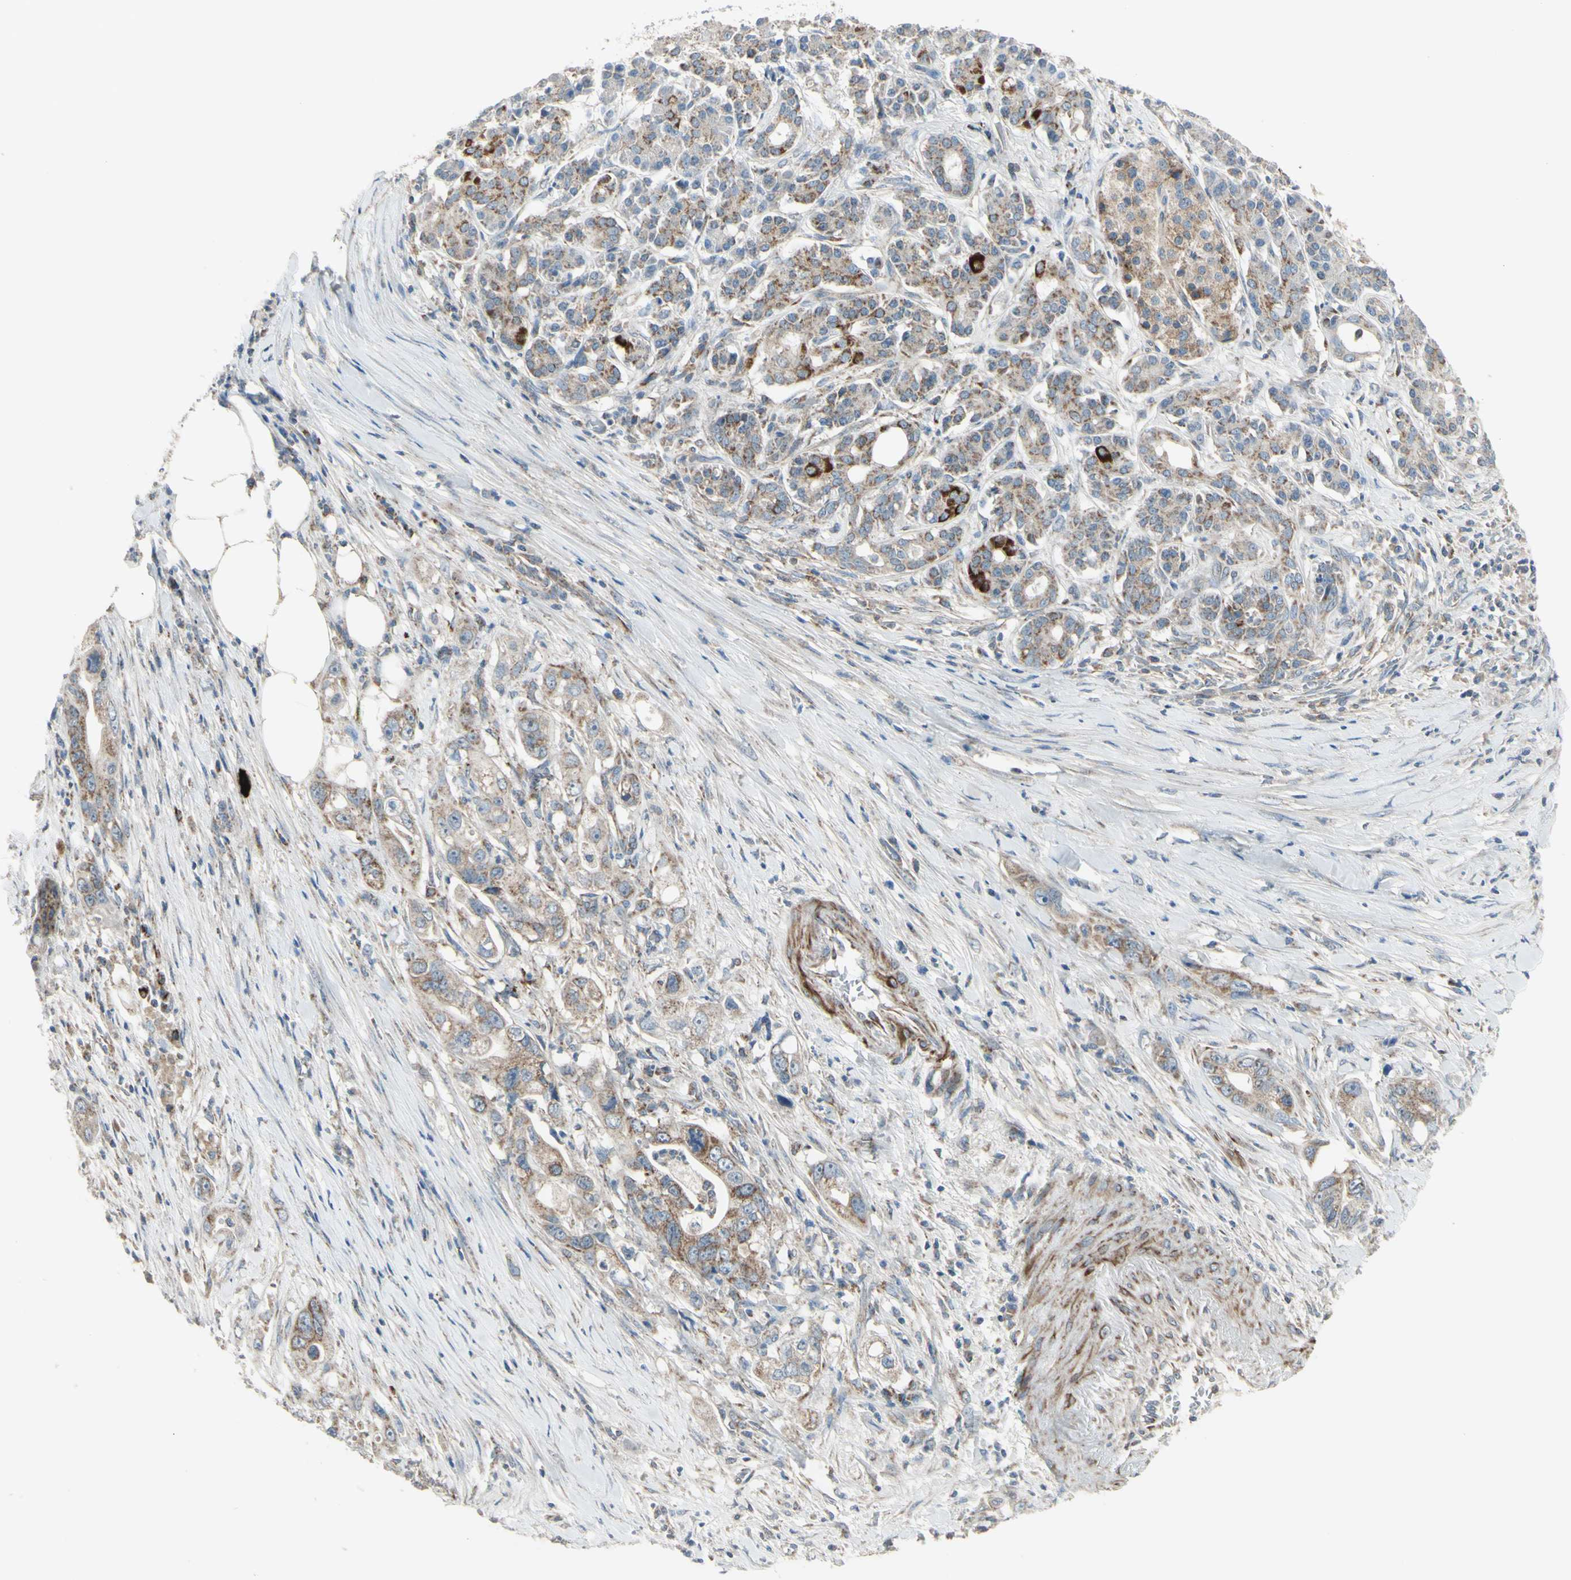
{"staining": {"intensity": "weak", "quantity": "25%-75%", "location": "cytoplasmic/membranous"}, "tissue": "pancreatic cancer", "cell_type": "Tumor cells", "image_type": "cancer", "snomed": [{"axis": "morphology", "description": "Normal tissue, NOS"}, {"axis": "topography", "description": "Pancreas"}], "caption": "A brown stain shows weak cytoplasmic/membranous positivity of a protein in pancreatic cancer tumor cells.", "gene": "FAM171B", "patient": {"sex": "male", "age": 42}}